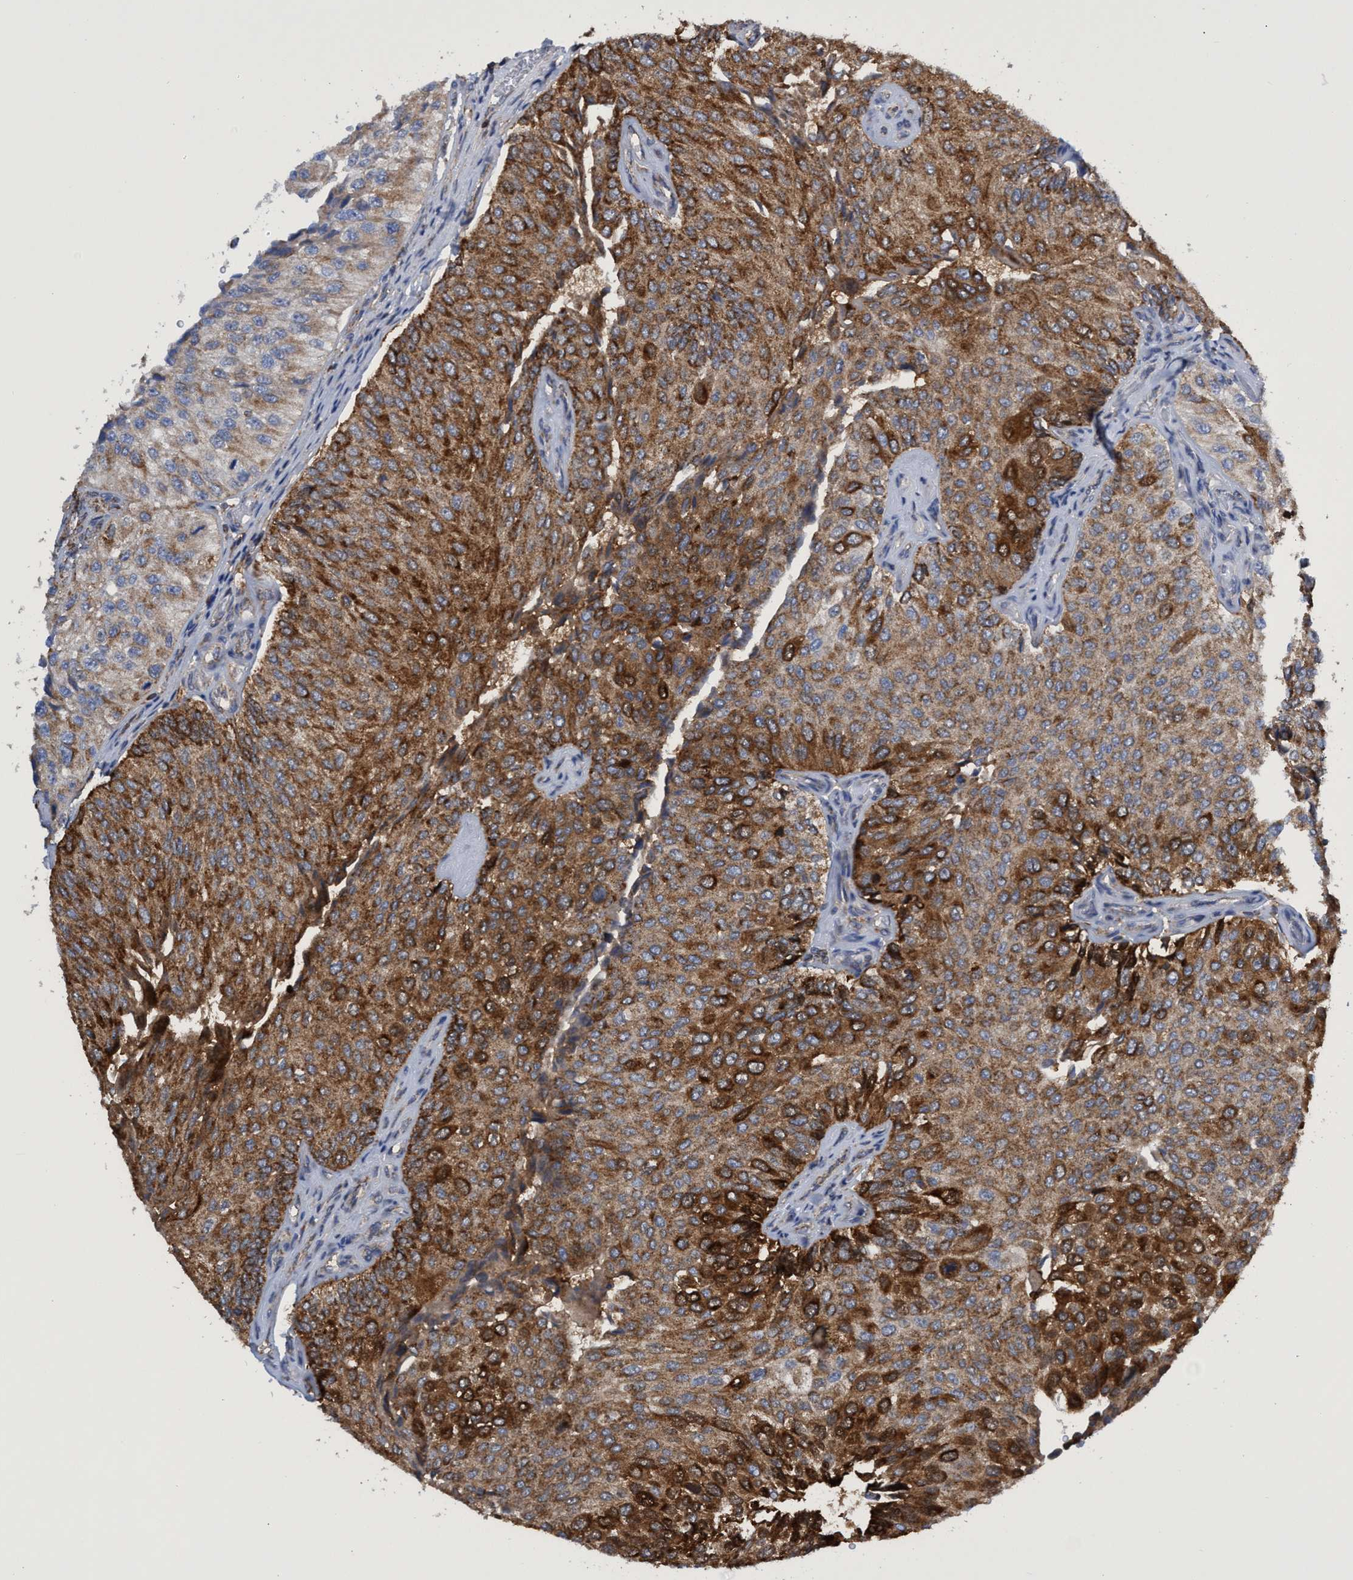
{"staining": {"intensity": "strong", "quantity": ">75%", "location": "cytoplasmic/membranous"}, "tissue": "urothelial cancer", "cell_type": "Tumor cells", "image_type": "cancer", "snomed": [{"axis": "morphology", "description": "Urothelial carcinoma, High grade"}, {"axis": "topography", "description": "Kidney"}, {"axis": "topography", "description": "Urinary bladder"}], "caption": "An immunohistochemistry image of tumor tissue is shown. Protein staining in brown labels strong cytoplasmic/membranous positivity in urothelial cancer within tumor cells.", "gene": "CRYZ", "patient": {"sex": "male", "age": 77}}